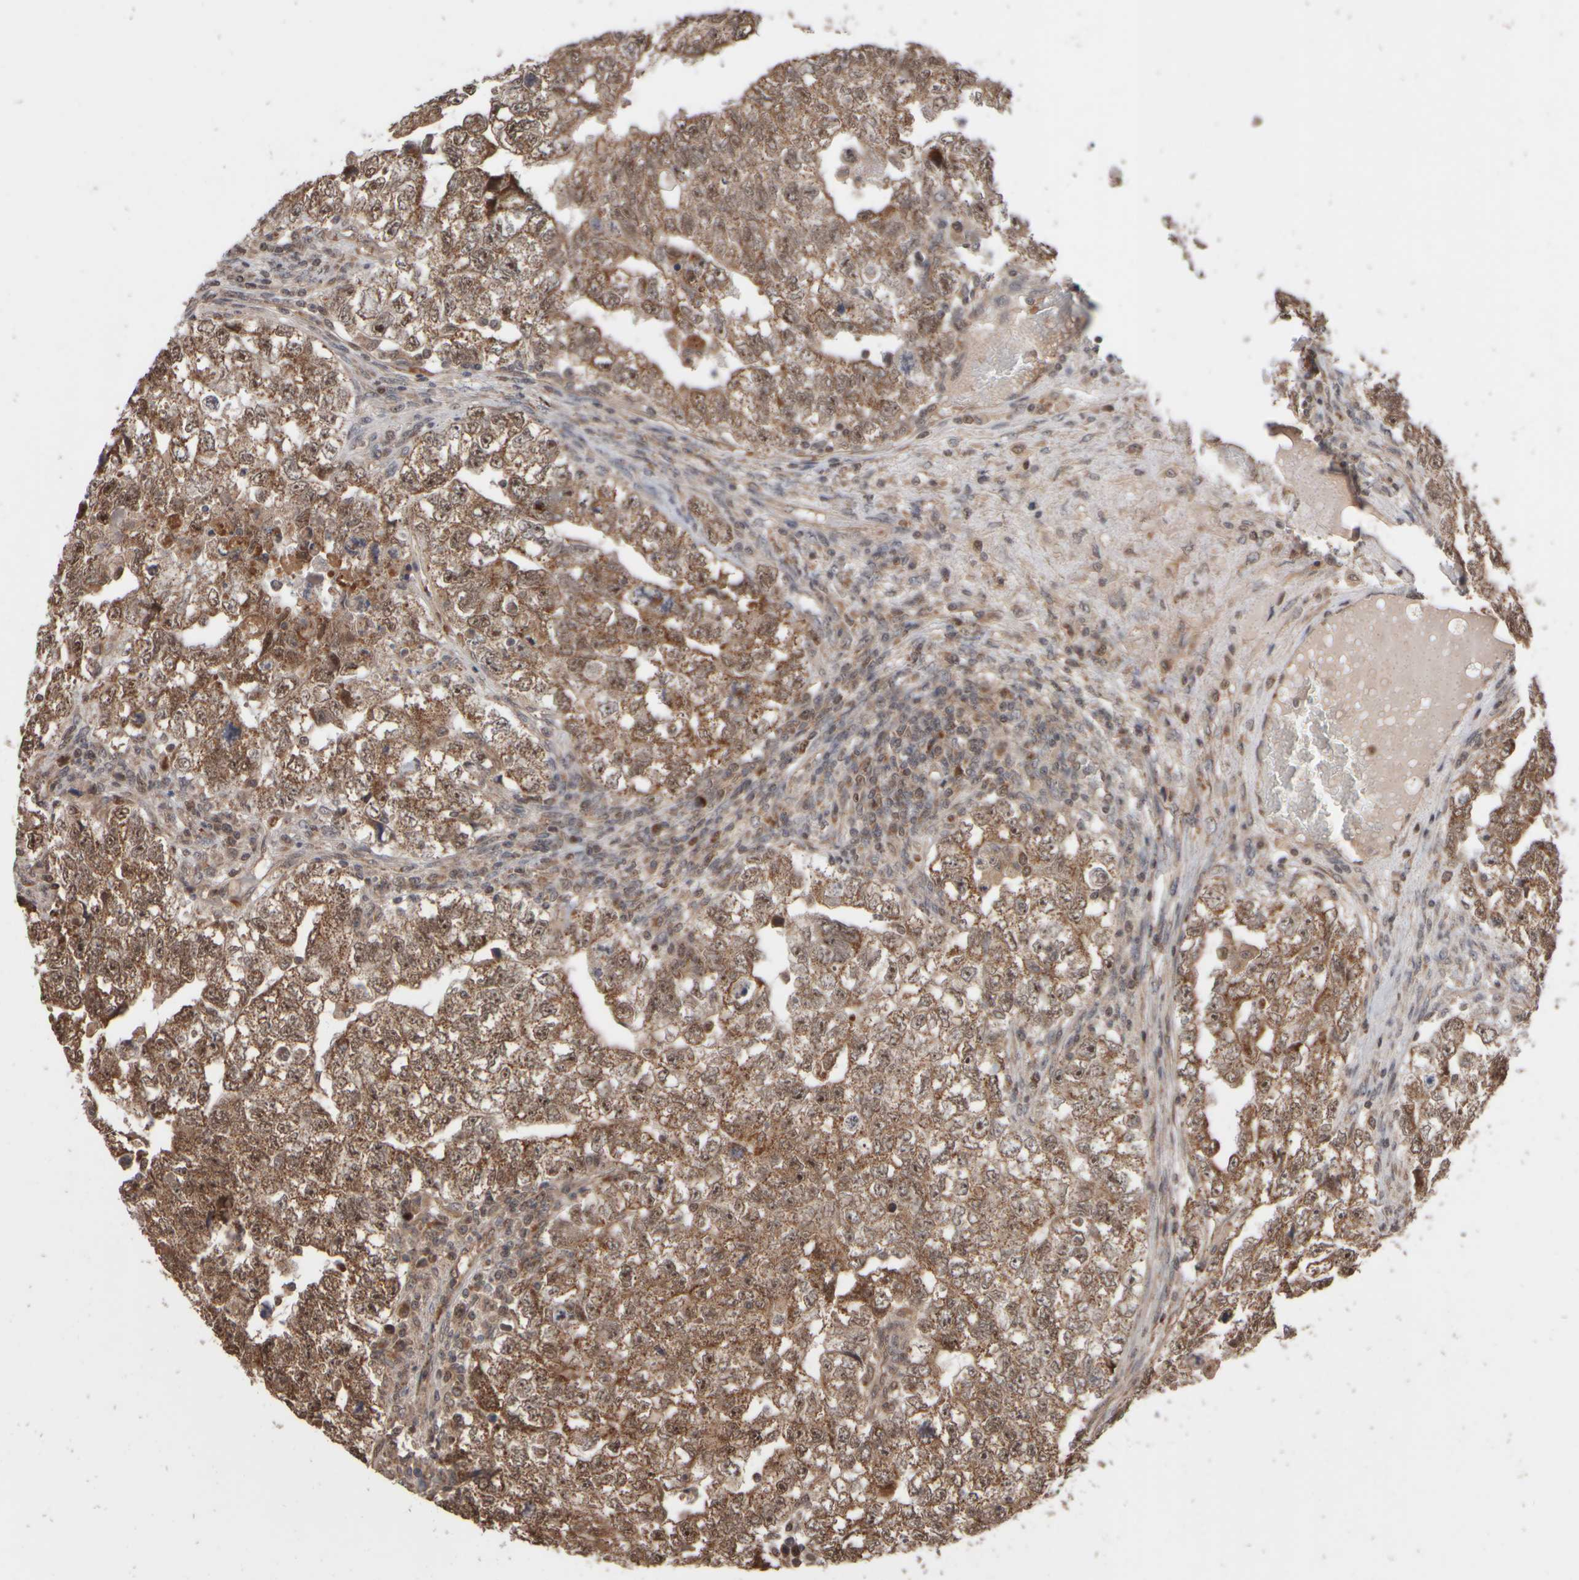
{"staining": {"intensity": "moderate", "quantity": ">75%", "location": "cytoplasmic/membranous,nuclear"}, "tissue": "testis cancer", "cell_type": "Tumor cells", "image_type": "cancer", "snomed": [{"axis": "morphology", "description": "Carcinoma, Embryonal, NOS"}, {"axis": "topography", "description": "Testis"}], "caption": "Immunohistochemical staining of testis cancer shows medium levels of moderate cytoplasmic/membranous and nuclear expression in approximately >75% of tumor cells. The staining was performed using DAB (3,3'-diaminobenzidine), with brown indicating positive protein expression. Nuclei are stained blue with hematoxylin.", "gene": "ABHD11", "patient": {"sex": "male", "age": 36}}